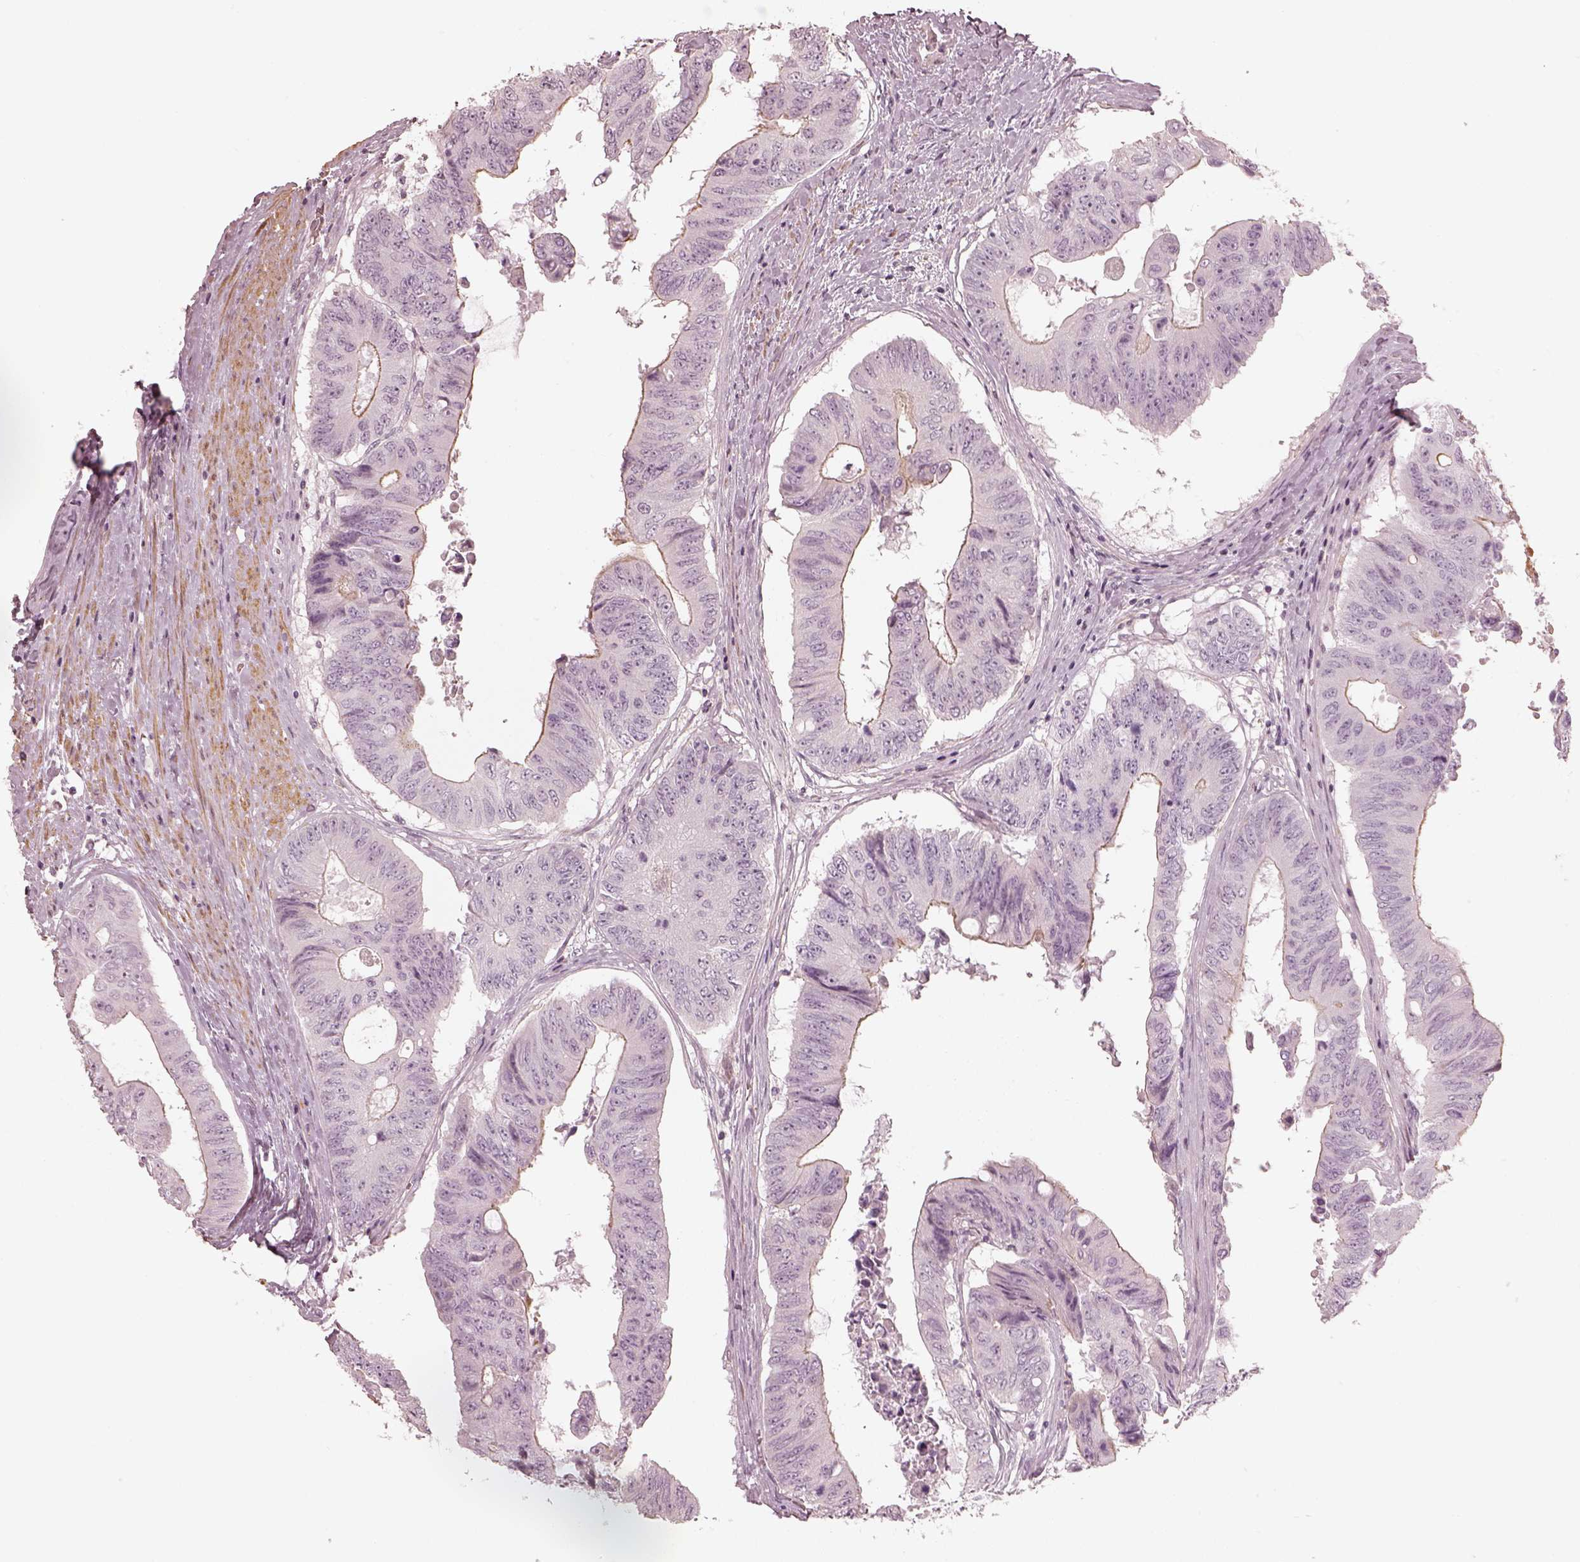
{"staining": {"intensity": "negative", "quantity": "none", "location": "none"}, "tissue": "colorectal cancer", "cell_type": "Tumor cells", "image_type": "cancer", "snomed": [{"axis": "morphology", "description": "Adenocarcinoma, NOS"}, {"axis": "topography", "description": "Rectum"}], "caption": "The IHC micrograph has no significant expression in tumor cells of colorectal adenocarcinoma tissue.", "gene": "PRLHR", "patient": {"sex": "male", "age": 59}}